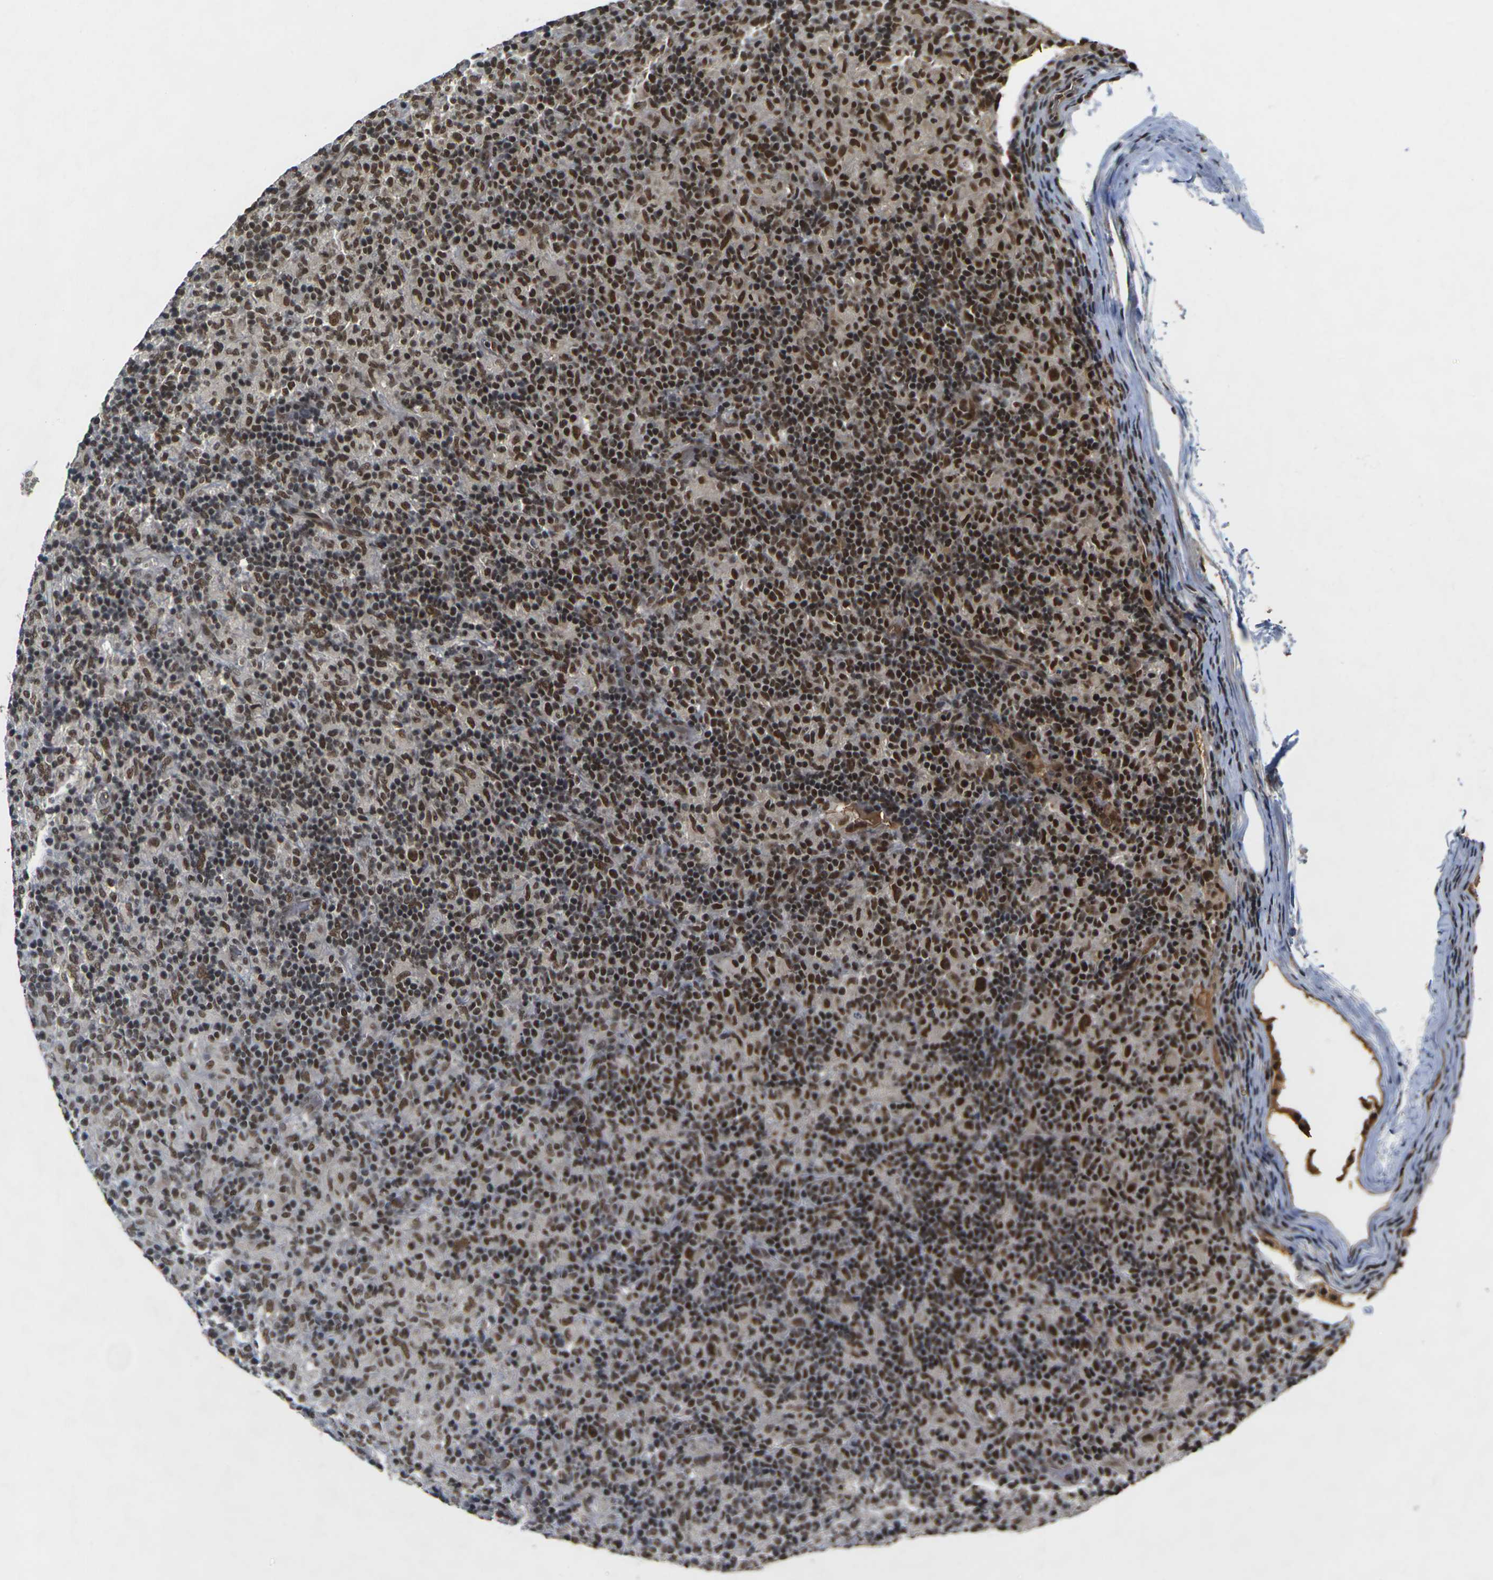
{"staining": {"intensity": "strong", "quantity": ">75%", "location": "nuclear"}, "tissue": "lymphoma", "cell_type": "Tumor cells", "image_type": "cancer", "snomed": [{"axis": "morphology", "description": "Hodgkin's disease, NOS"}, {"axis": "topography", "description": "Lymph node"}], "caption": "High-magnification brightfield microscopy of lymphoma stained with DAB (brown) and counterstained with hematoxylin (blue). tumor cells exhibit strong nuclear staining is seen in about>75% of cells. (DAB (3,3'-diaminobenzidine) IHC, brown staining for protein, blue staining for nuclei).", "gene": "NELFA", "patient": {"sex": "male", "age": 70}}